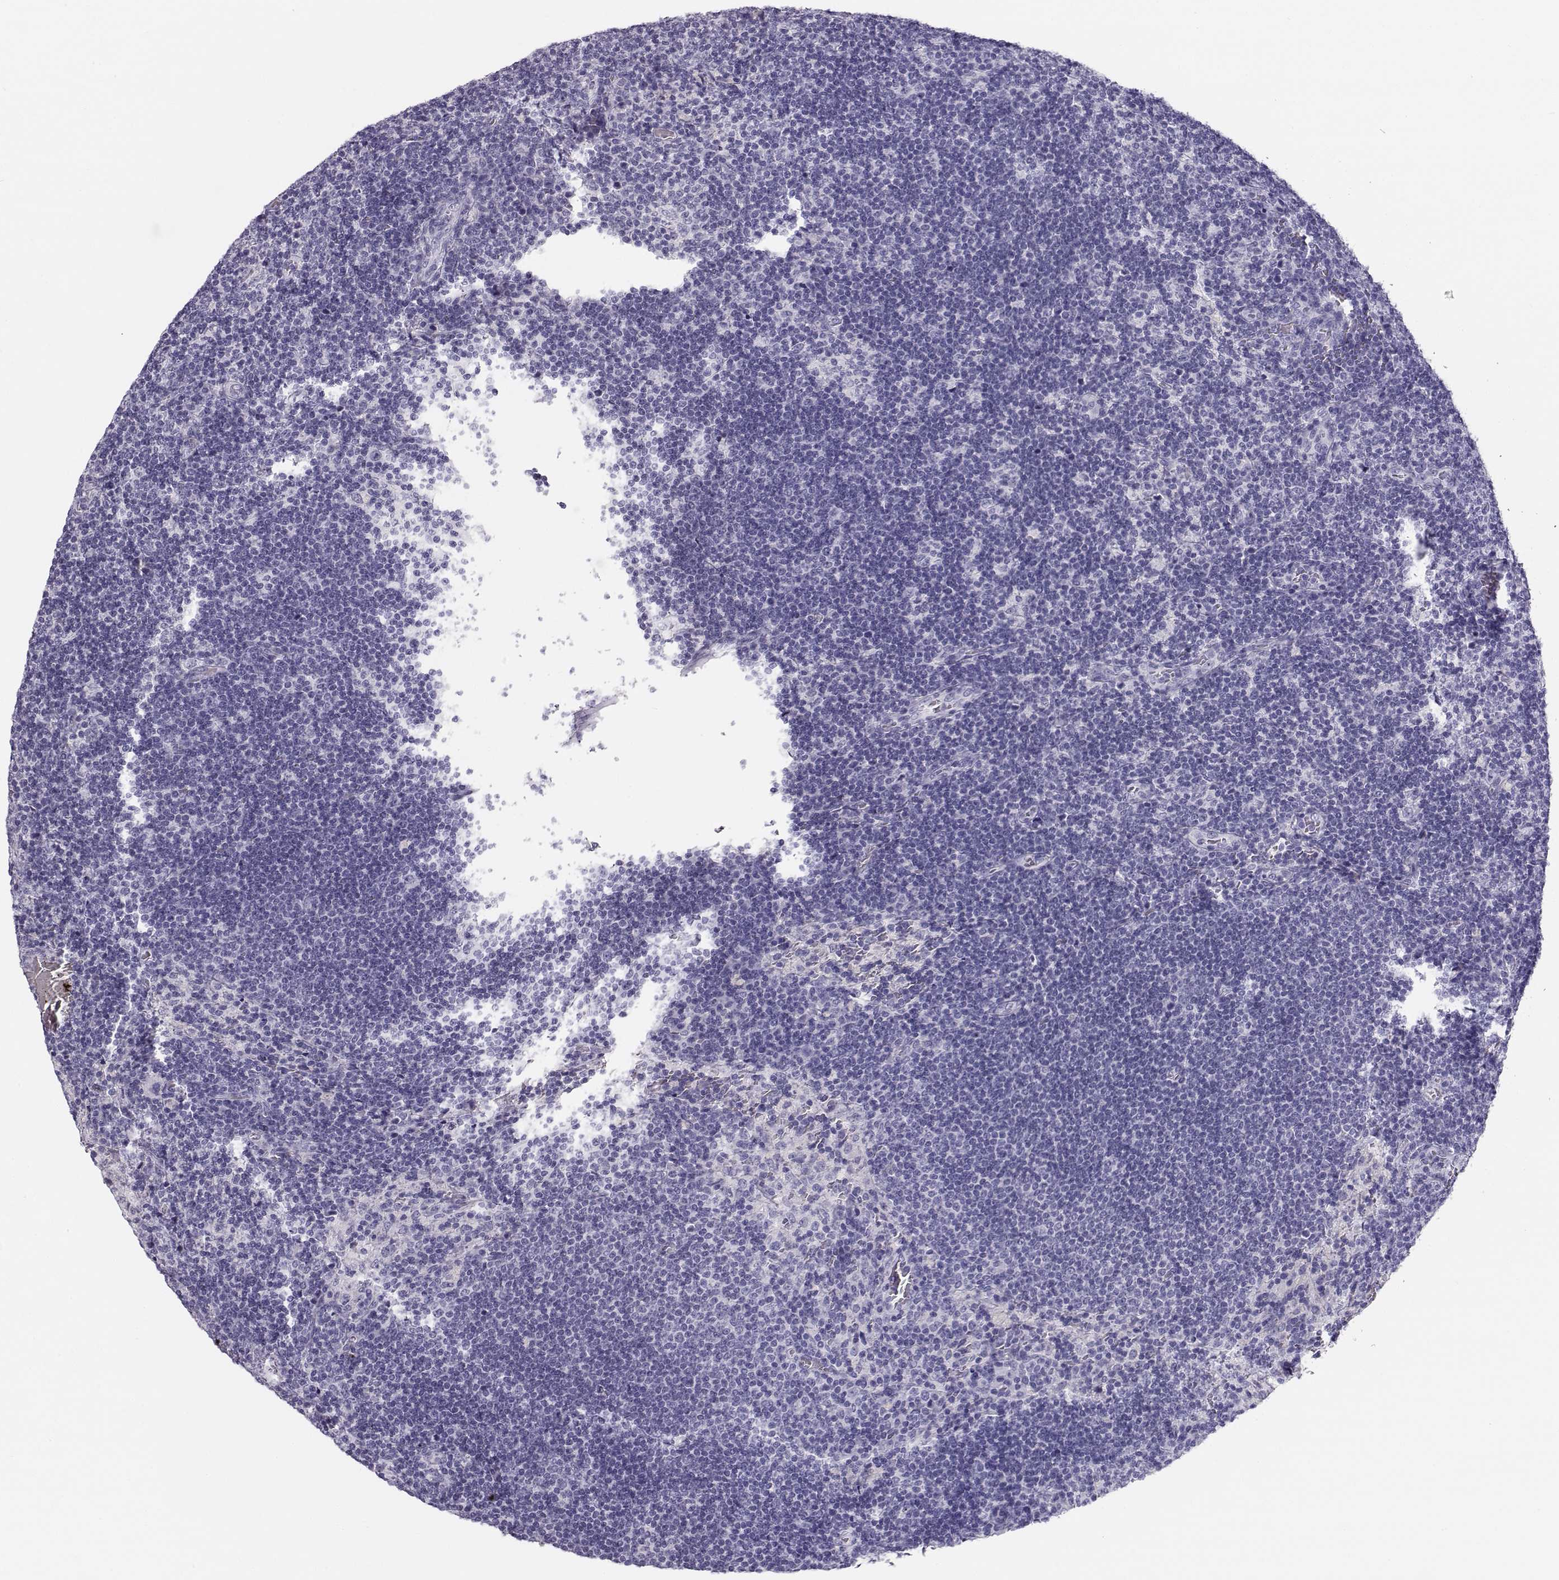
{"staining": {"intensity": "negative", "quantity": "none", "location": "none"}, "tissue": "lymph node", "cell_type": "Germinal center cells", "image_type": "normal", "snomed": [{"axis": "morphology", "description": "Normal tissue, NOS"}, {"axis": "topography", "description": "Lymph node"}], "caption": "Immunohistochemical staining of benign human lymph node shows no significant positivity in germinal center cells. Brightfield microscopy of IHC stained with DAB (brown) and hematoxylin (blue), captured at high magnification.", "gene": "MAGEC1", "patient": {"sex": "male", "age": 63}}